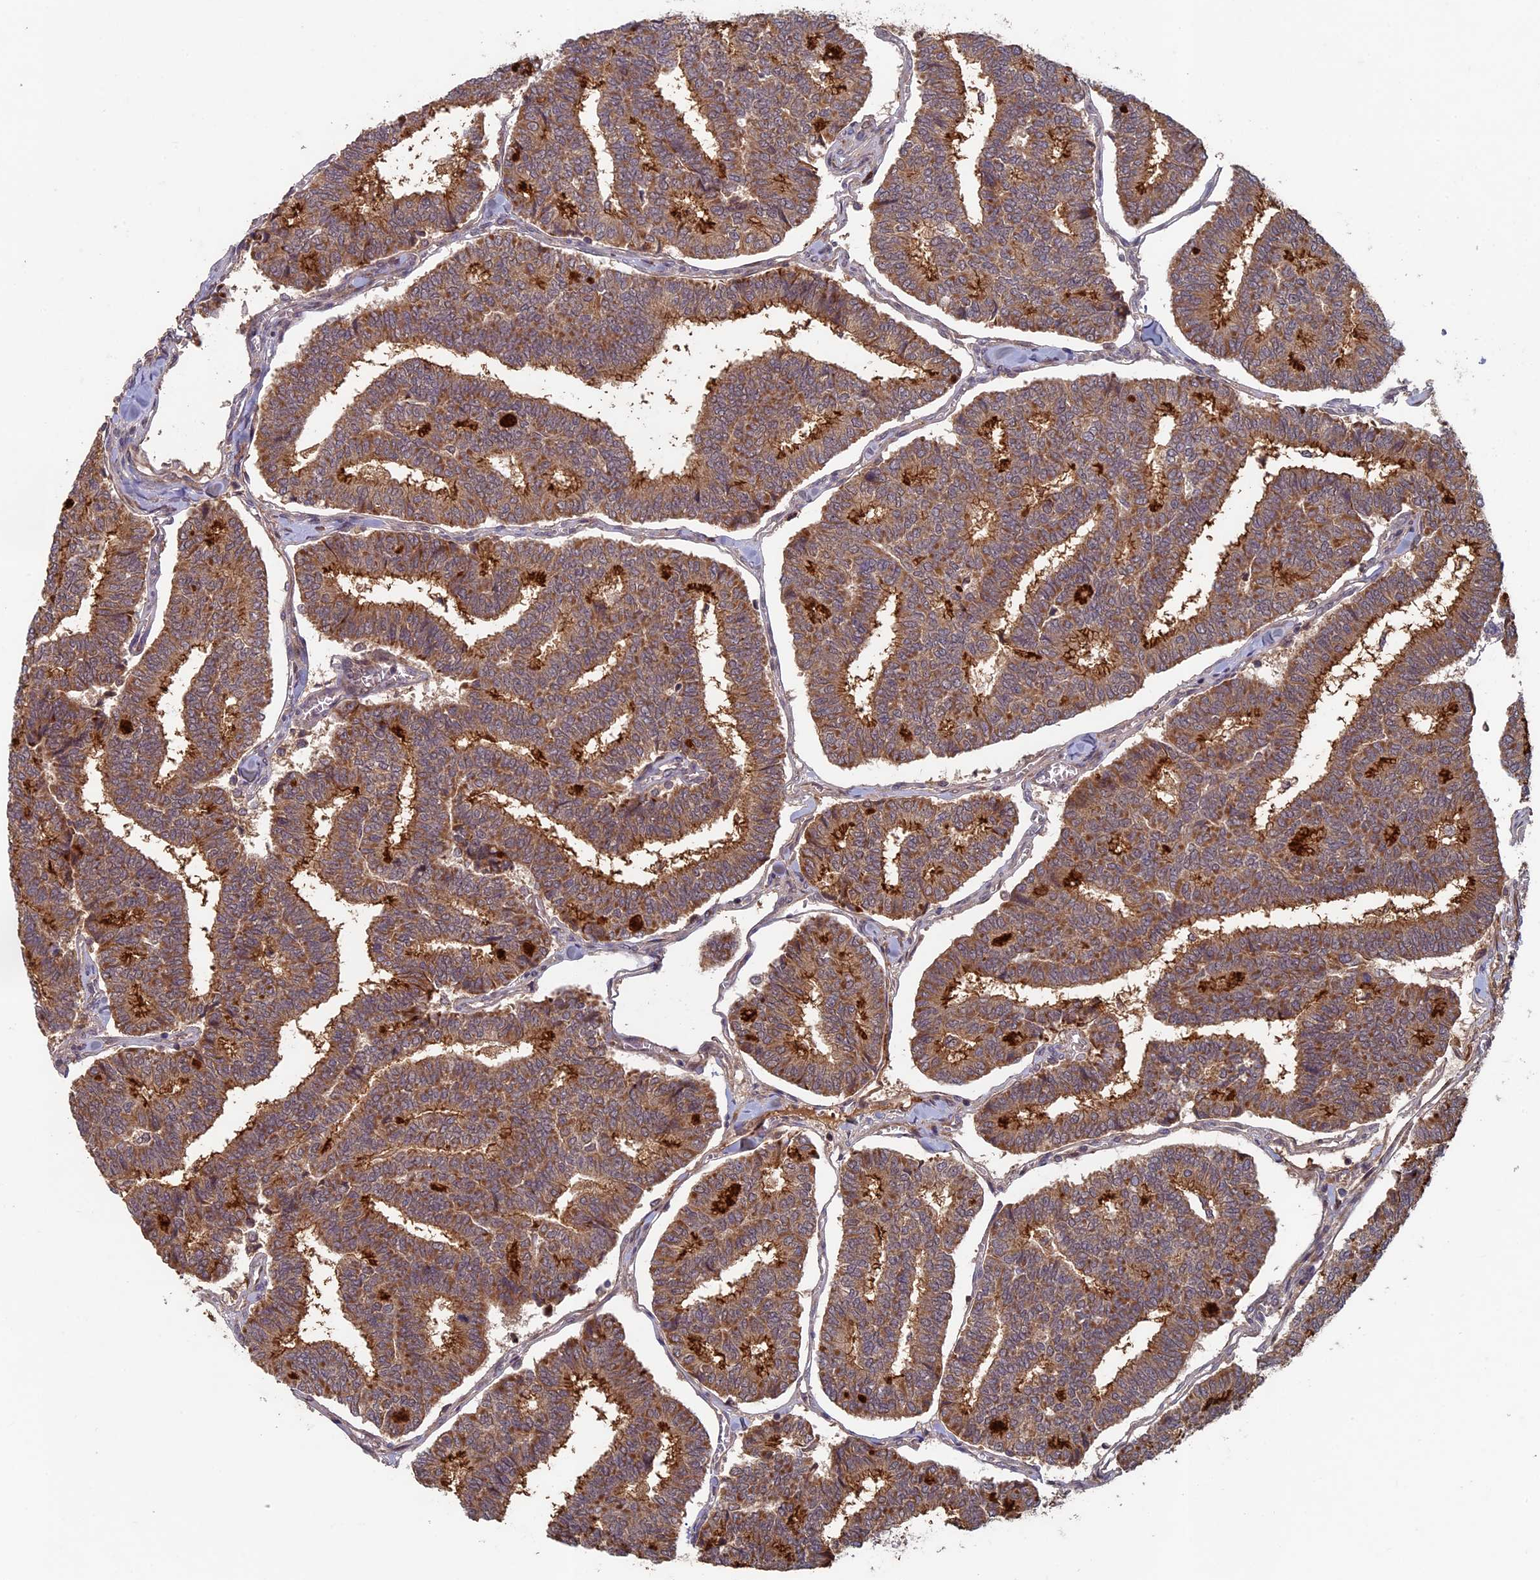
{"staining": {"intensity": "moderate", "quantity": ">75%", "location": "cytoplasmic/membranous"}, "tissue": "thyroid cancer", "cell_type": "Tumor cells", "image_type": "cancer", "snomed": [{"axis": "morphology", "description": "Papillary adenocarcinoma, NOS"}, {"axis": "topography", "description": "Thyroid gland"}], "caption": "Immunohistochemistry (IHC) of human papillary adenocarcinoma (thyroid) reveals medium levels of moderate cytoplasmic/membranous expression in approximately >75% of tumor cells.", "gene": "RCCD1", "patient": {"sex": "female", "age": 35}}